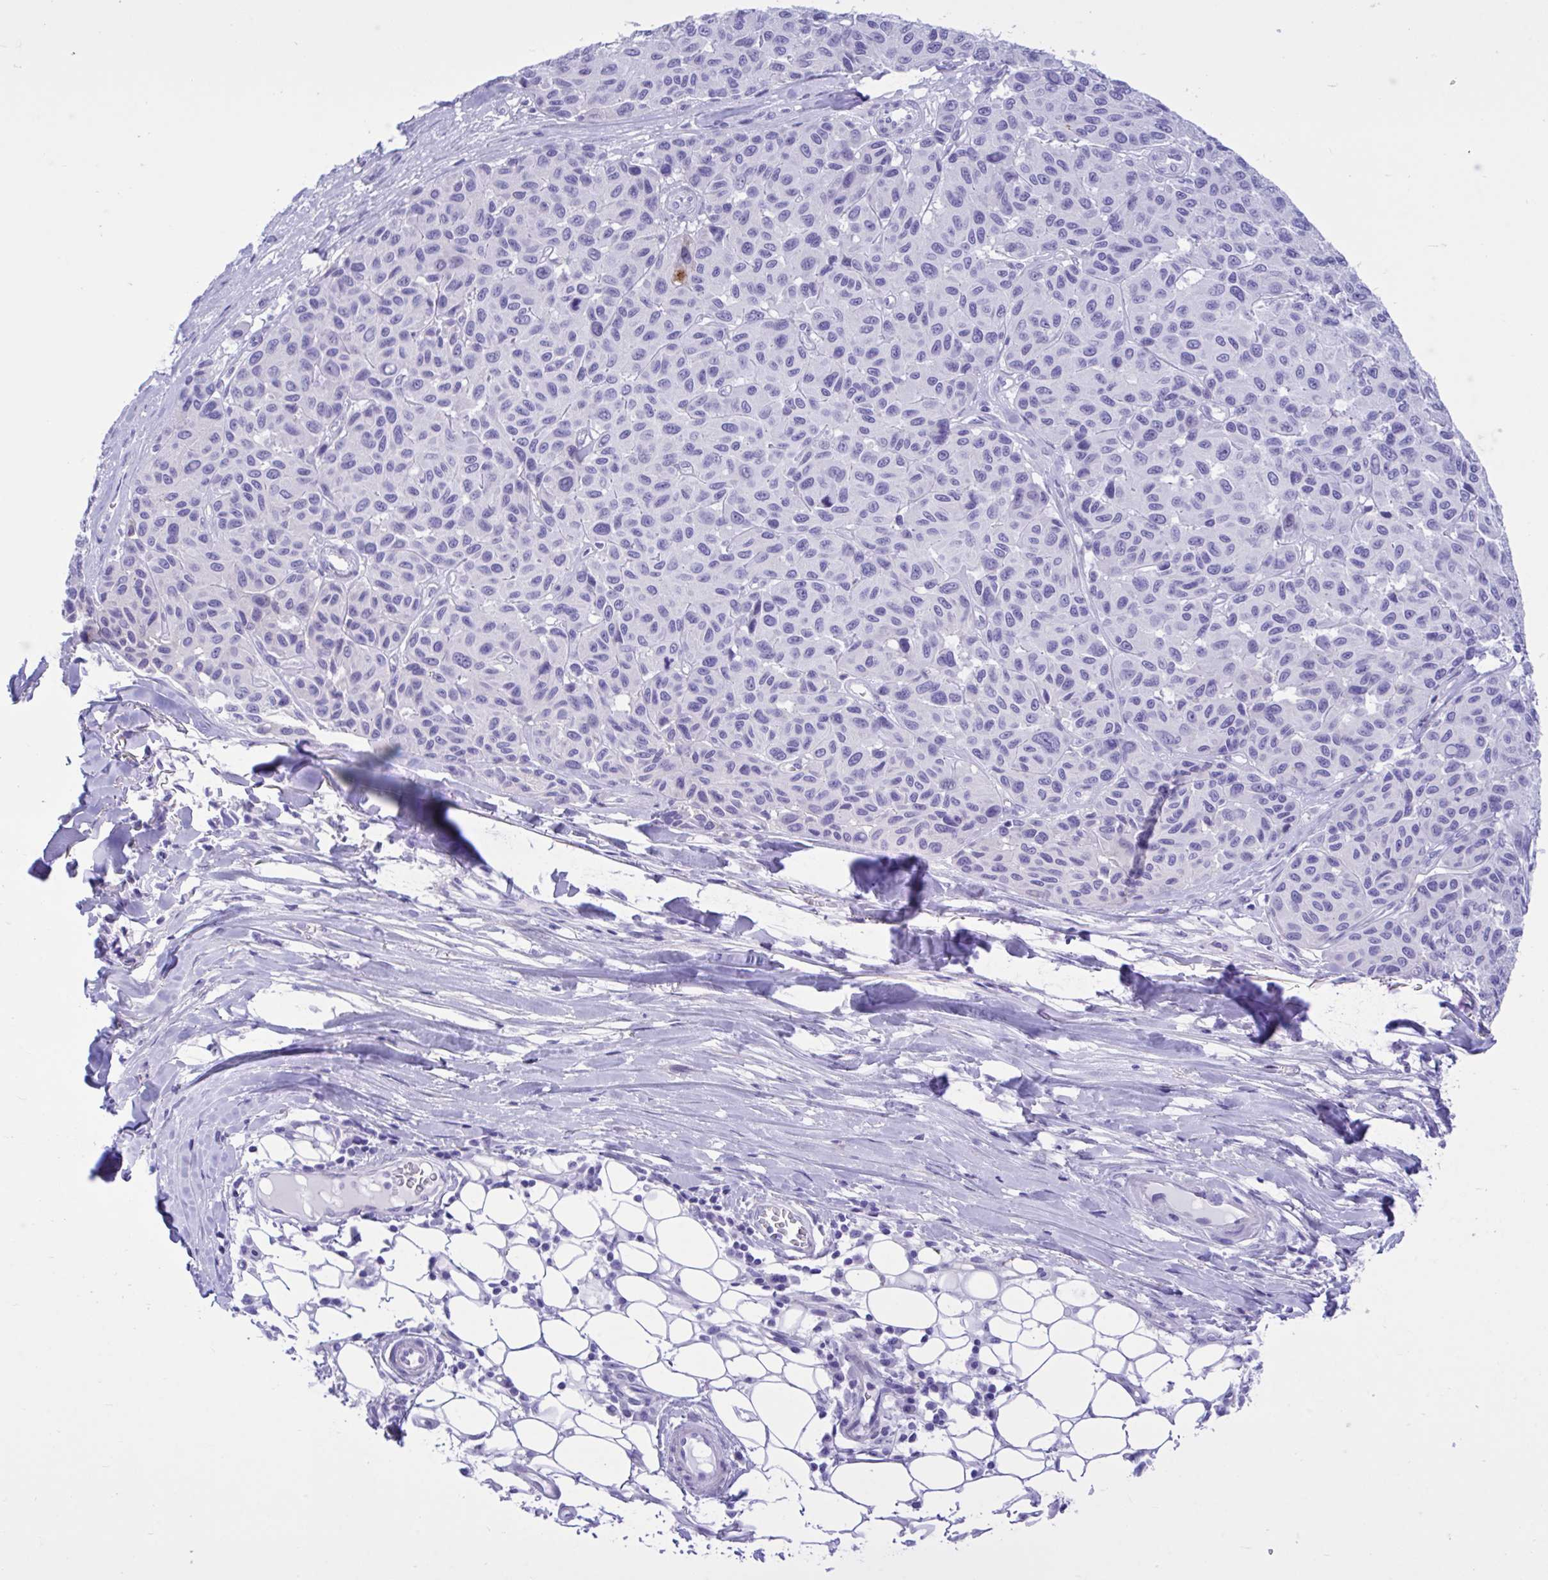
{"staining": {"intensity": "weak", "quantity": "<25%", "location": "cytoplasmic/membranous"}, "tissue": "melanoma", "cell_type": "Tumor cells", "image_type": "cancer", "snomed": [{"axis": "morphology", "description": "Malignant melanoma, NOS"}, {"axis": "topography", "description": "Skin"}], "caption": "Tumor cells show no significant expression in malignant melanoma.", "gene": "BEX5", "patient": {"sex": "female", "age": 66}}